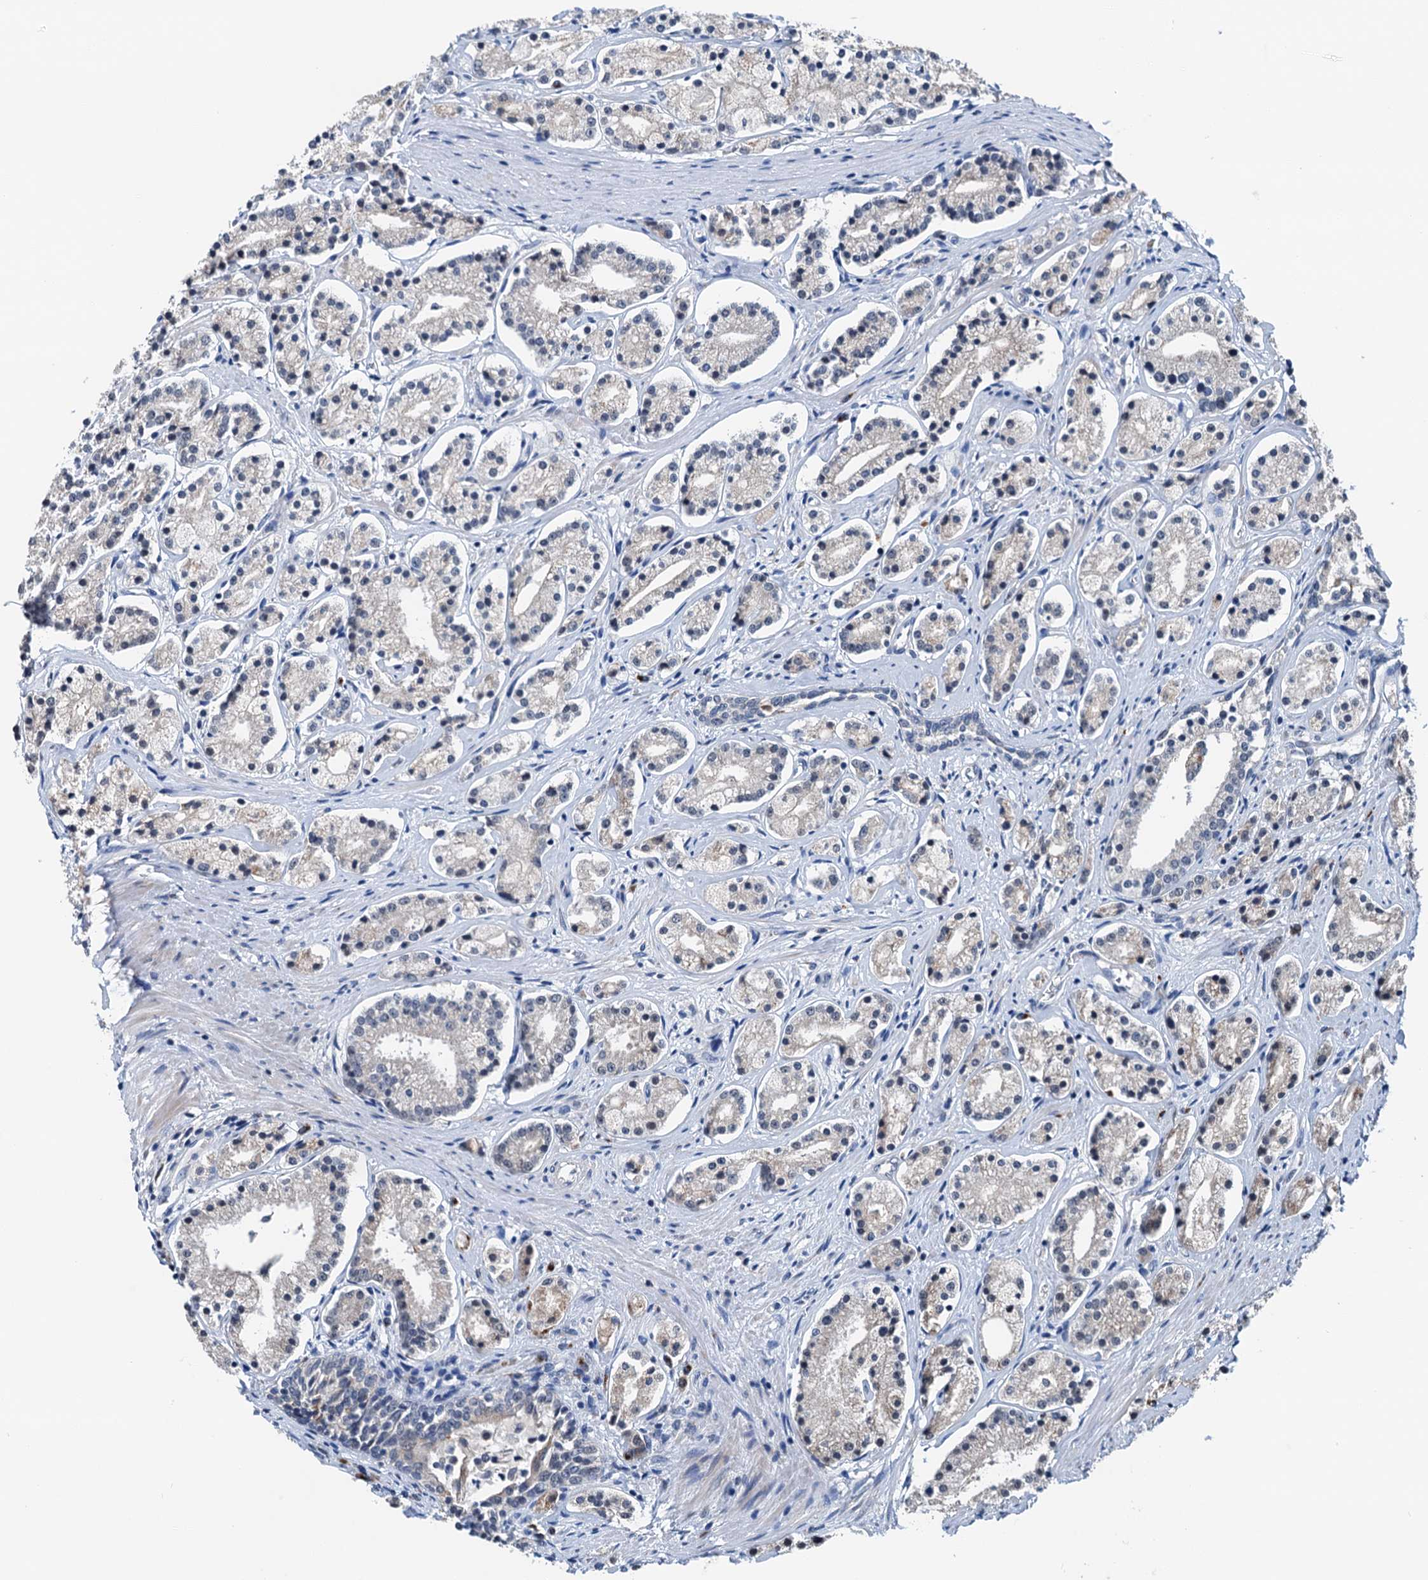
{"staining": {"intensity": "negative", "quantity": "none", "location": "none"}, "tissue": "prostate cancer", "cell_type": "Tumor cells", "image_type": "cancer", "snomed": [{"axis": "morphology", "description": "Adenocarcinoma, High grade"}, {"axis": "topography", "description": "Prostate"}], "caption": "A high-resolution image shows immunohistochemistry staining of prostate adenocarcinoma (high-grade), which exhibits no significant positivity in tumor cells.", "gene": "SHLD1", "patient": {"sex": "male", "age": 69}}